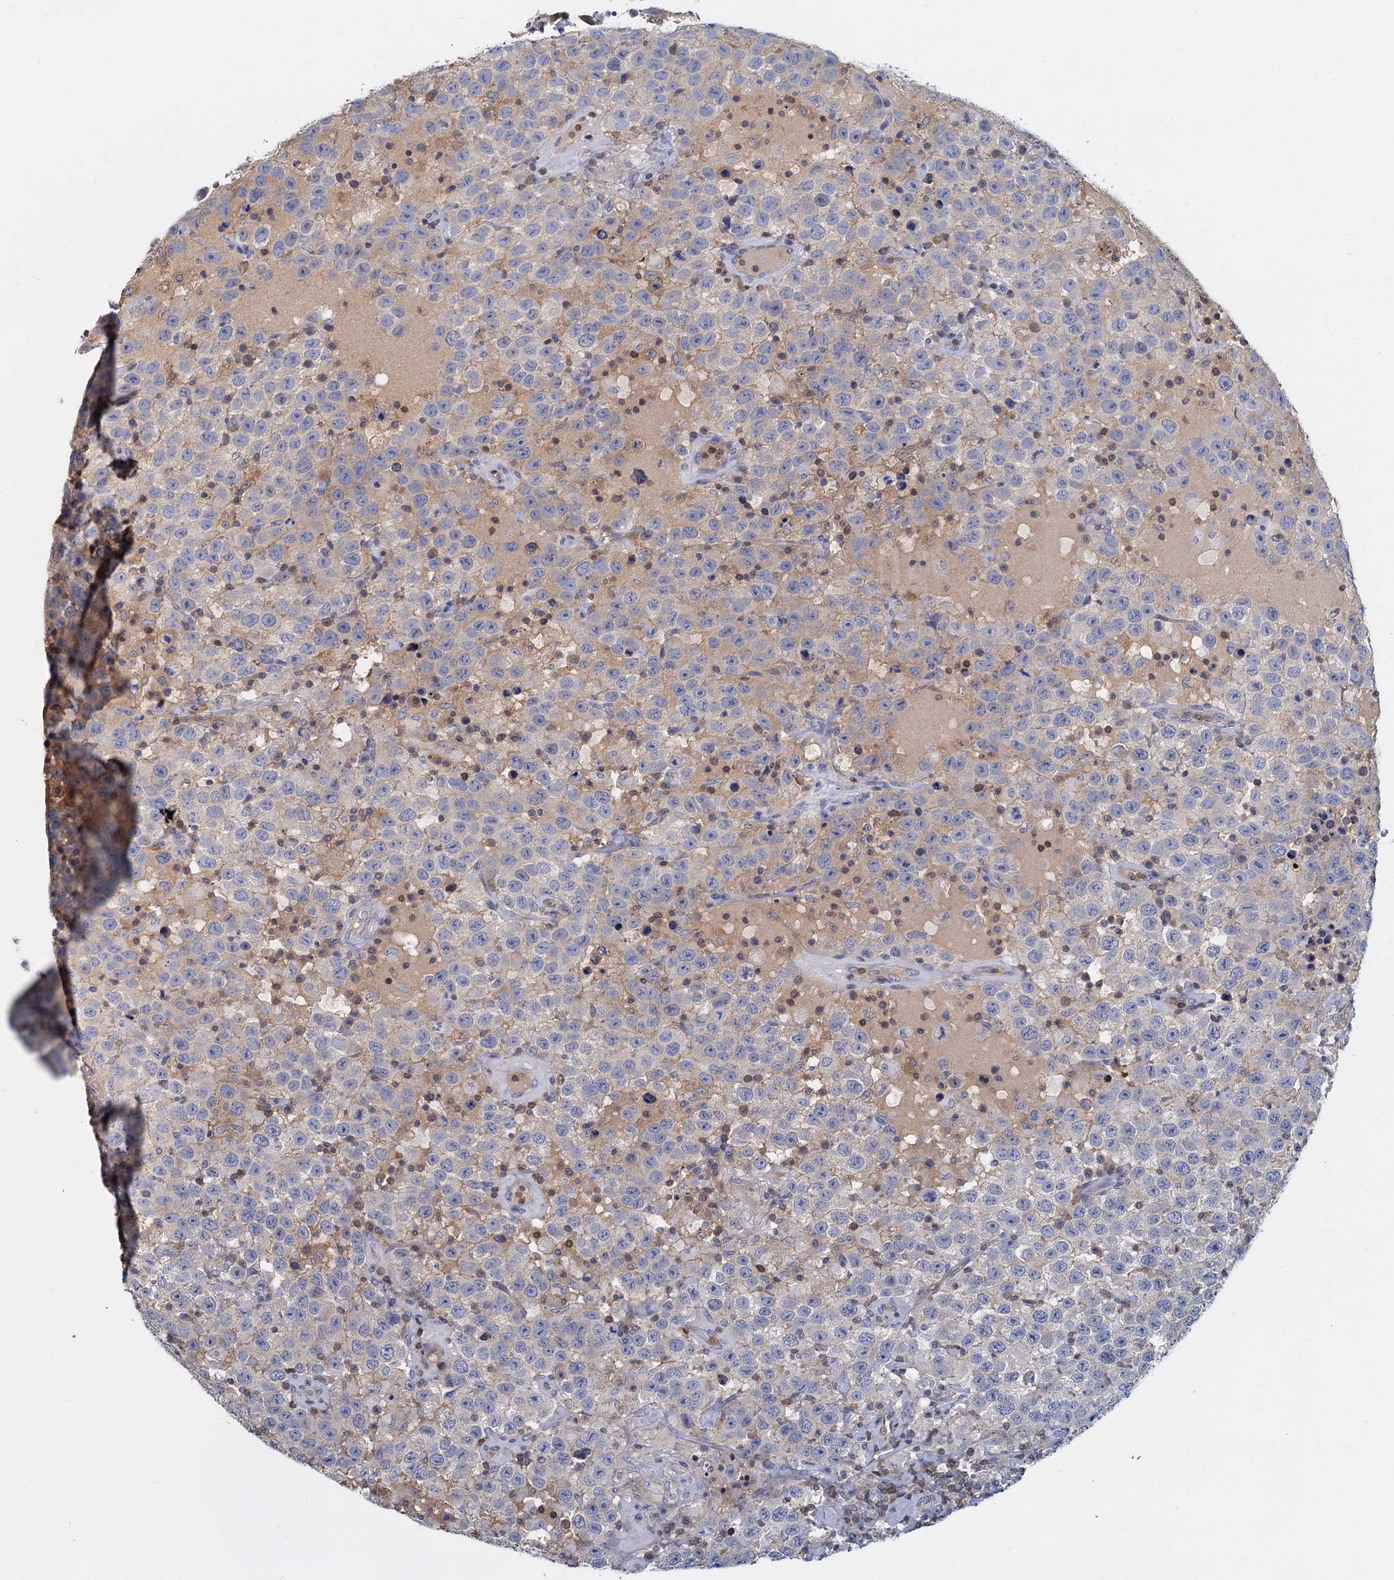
{"staining": {"intensity": "negative", "quantity": "none", "location": "none"}, "tissue": "testis cancer", "cell_type": "Tumor cells", "image_type": "cancer", "snomed": [{"axis": "morphology", "description": "Seminoma, NOS"}, {"axis": "topography", "description": "Testis"}], "caption": "Tumor cells are negative for brown protein staining in testis cancer (seminoma).", "gene": "ACSM3", "patient": {"sex": "male", "age": 41}}